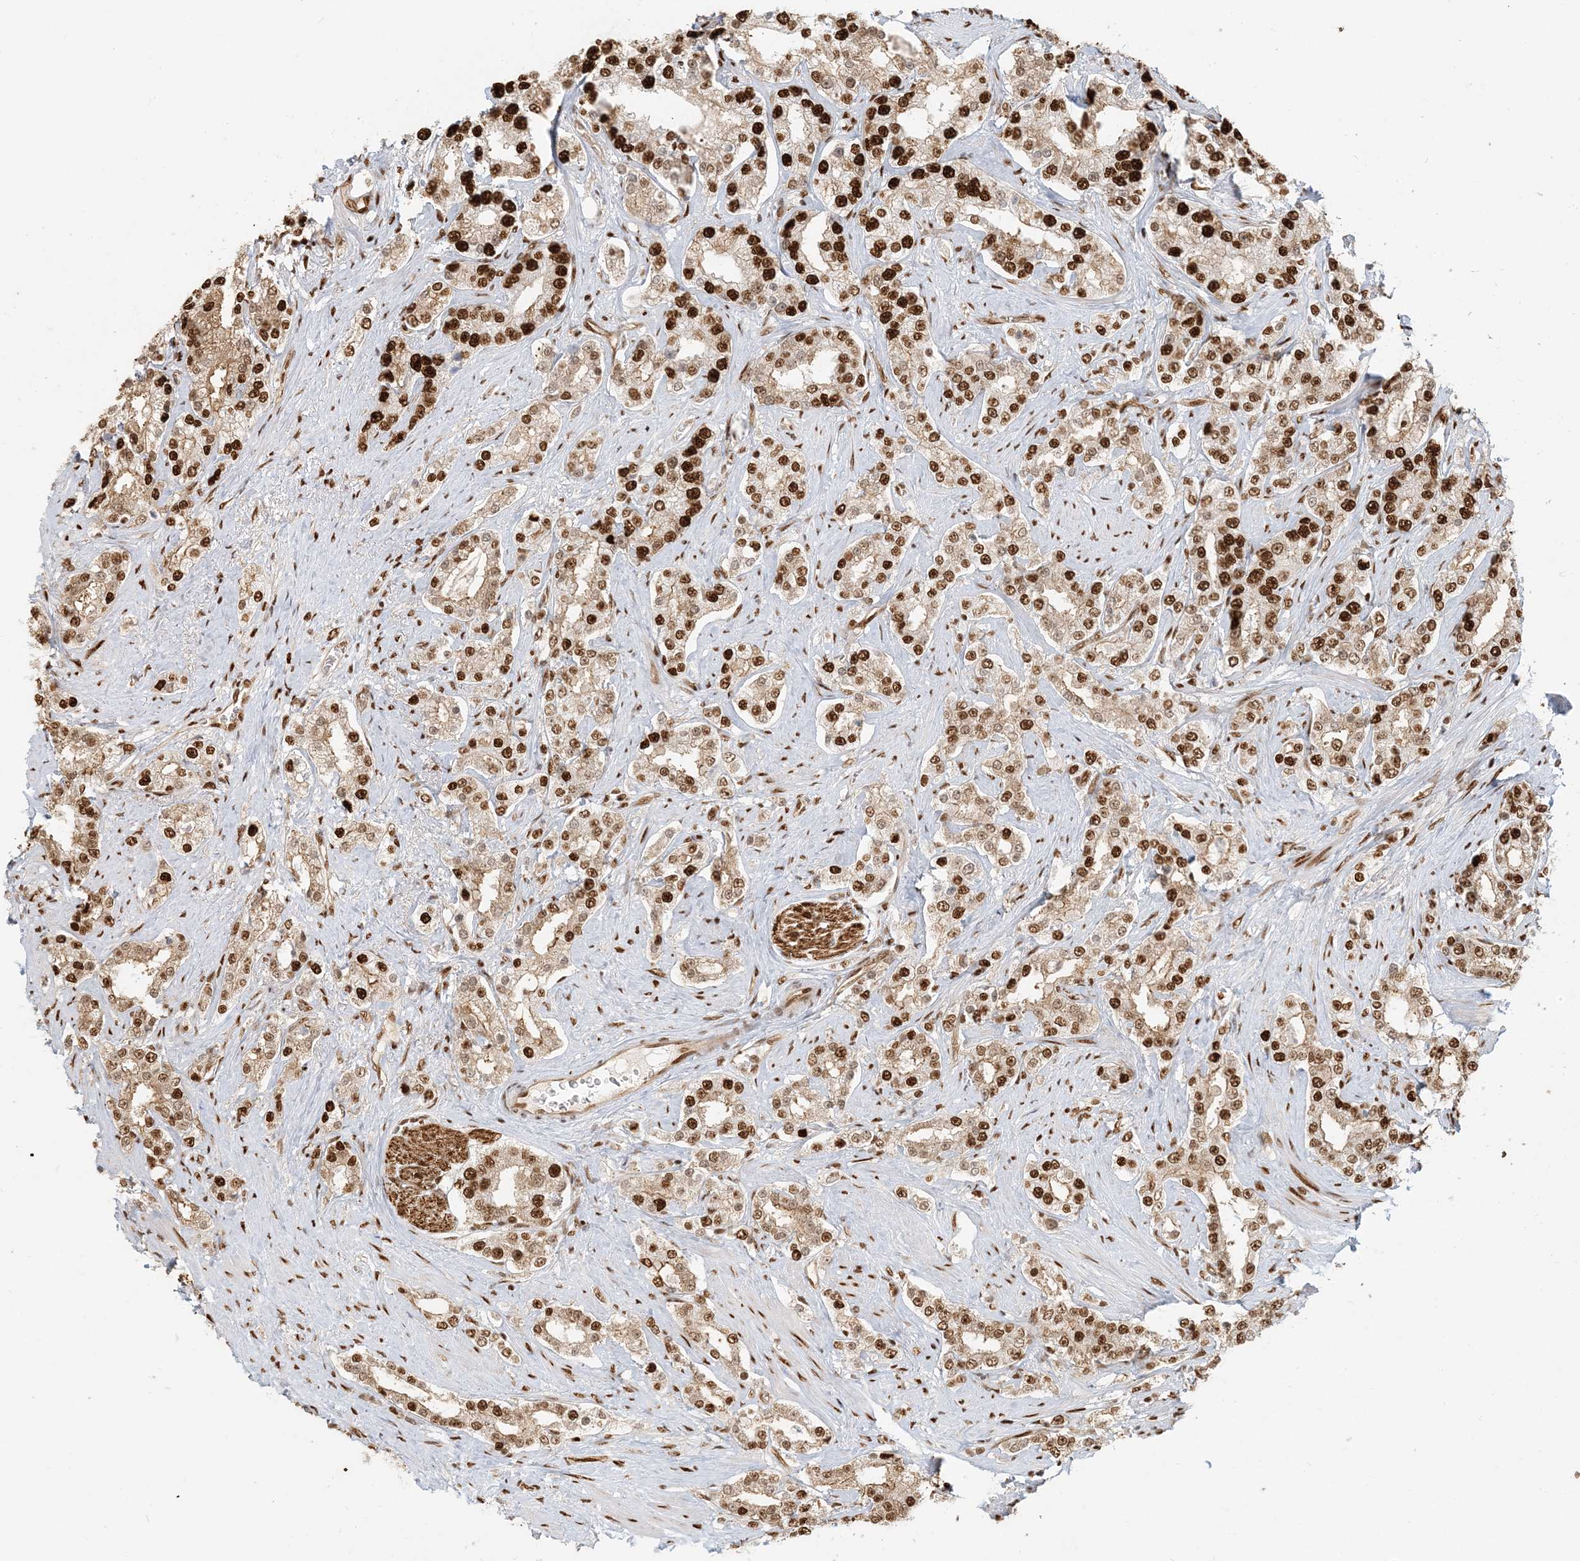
{"staining": {"intensity": "strong", "quantity": ">75%", "location": "nuclear"}, "tissue": "prostate cancer", "cell_type": "Tumor cells", "image_type": "cancer", "snomed": [{"axis": "morphology", "description": "Normal tissue, NOS"}, {"axis": "morphology", "description": "Adenocarcinoma, High grade"}, {"axis": "topography", "description": "Prostate"}], "caption": "Adenocarcinoma (high-grade) (prostate) stained for a protein displays strong nuclear positivity in tumor cells.", "gene": "CKS2", "patient": {"sex": "male", "age": 83}}